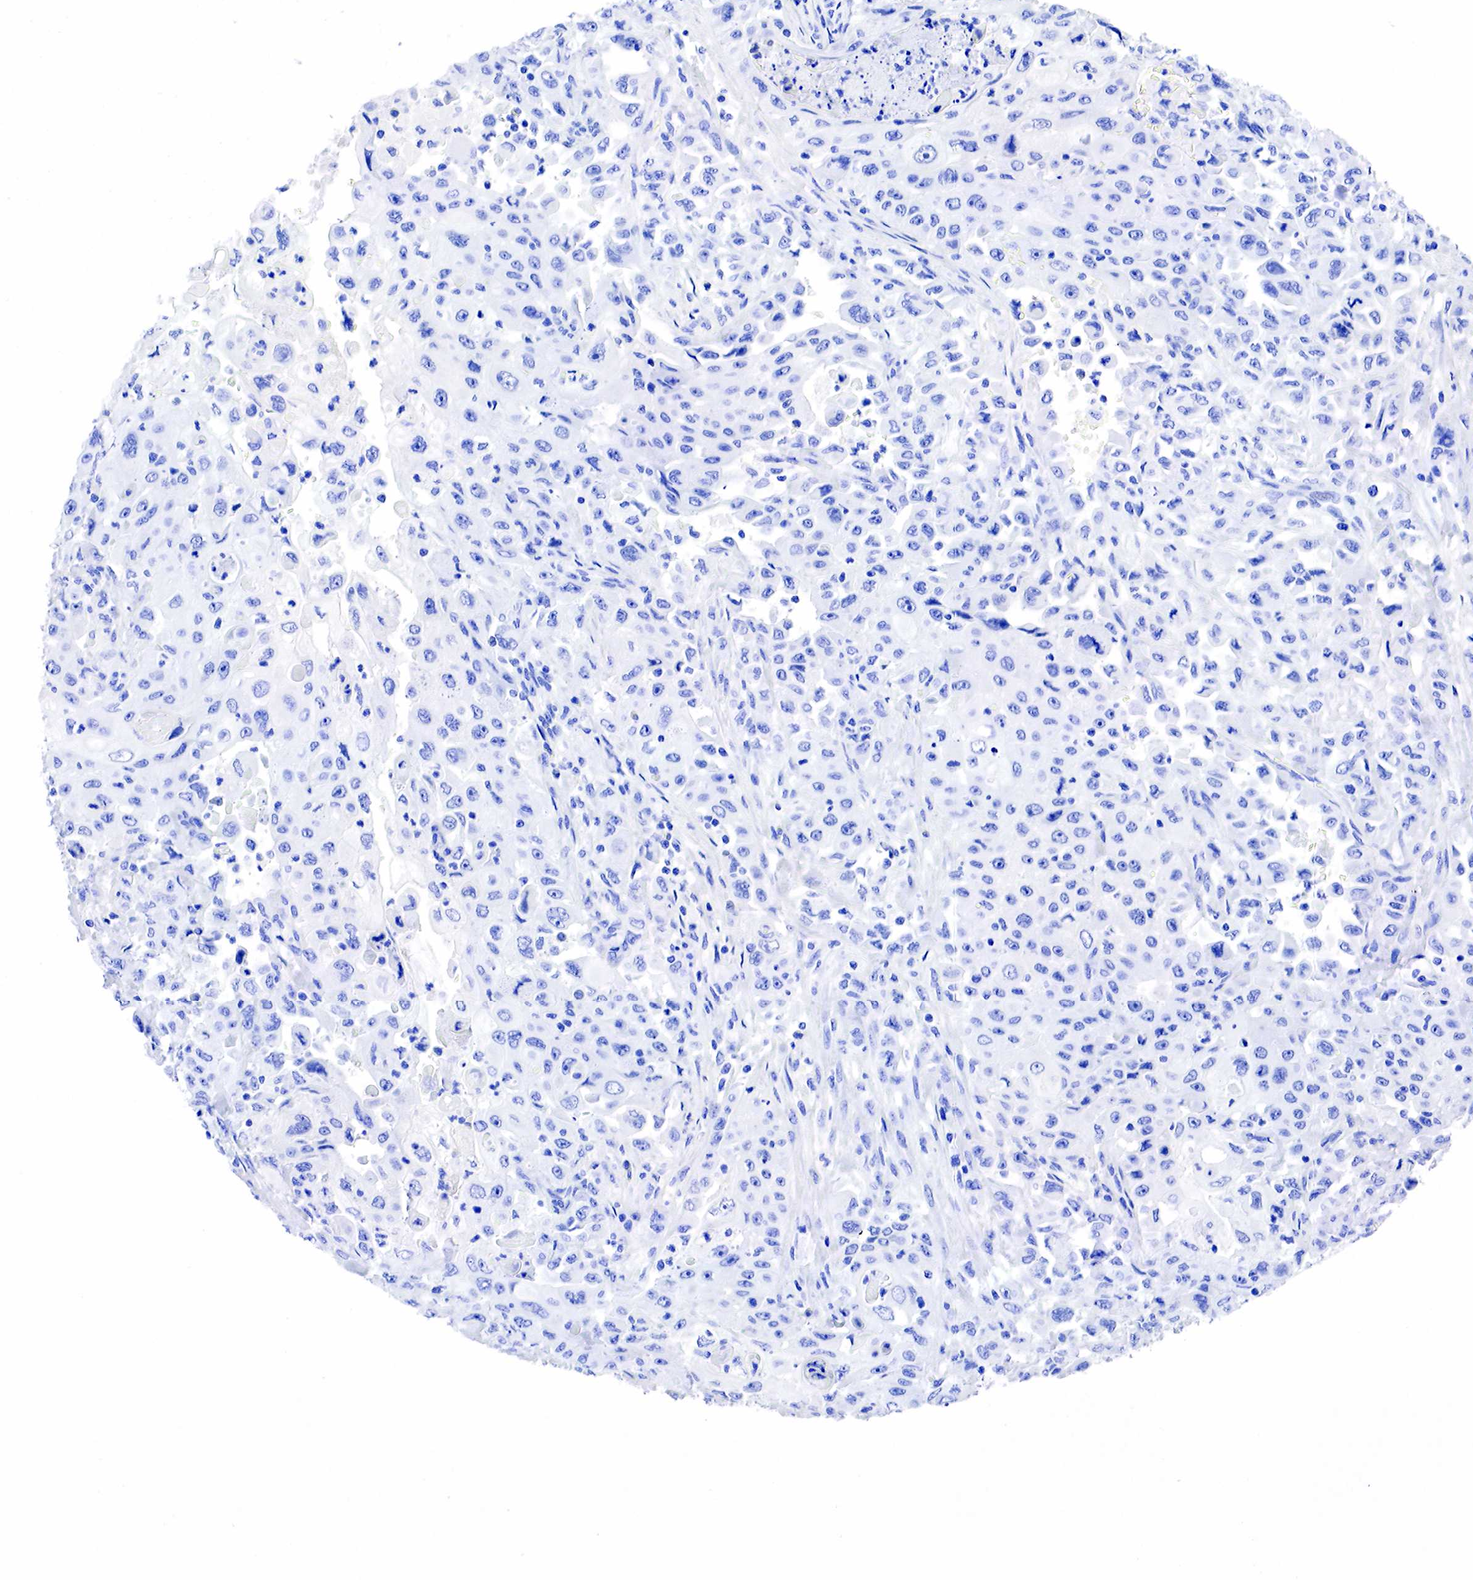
{"staining": {"intensity": "negative", "quantity": "none", "location": "none"}, "tissue": "pancreatic cancer", "cell_type": "Tumor cells", "image_type": "cancer", "snomed": [{"axis": "morphology", "description": "Adenocarcinoma, NOS"}, {"axis": "topography", "description": "Pancreas"}], "caption": "DAB immunohistochemical staining of pancreatic adenocarcinoma displays no significant staining in tumor cells.", "gene": "KLK3", "patient": {"sex": "male", "age": 70}}